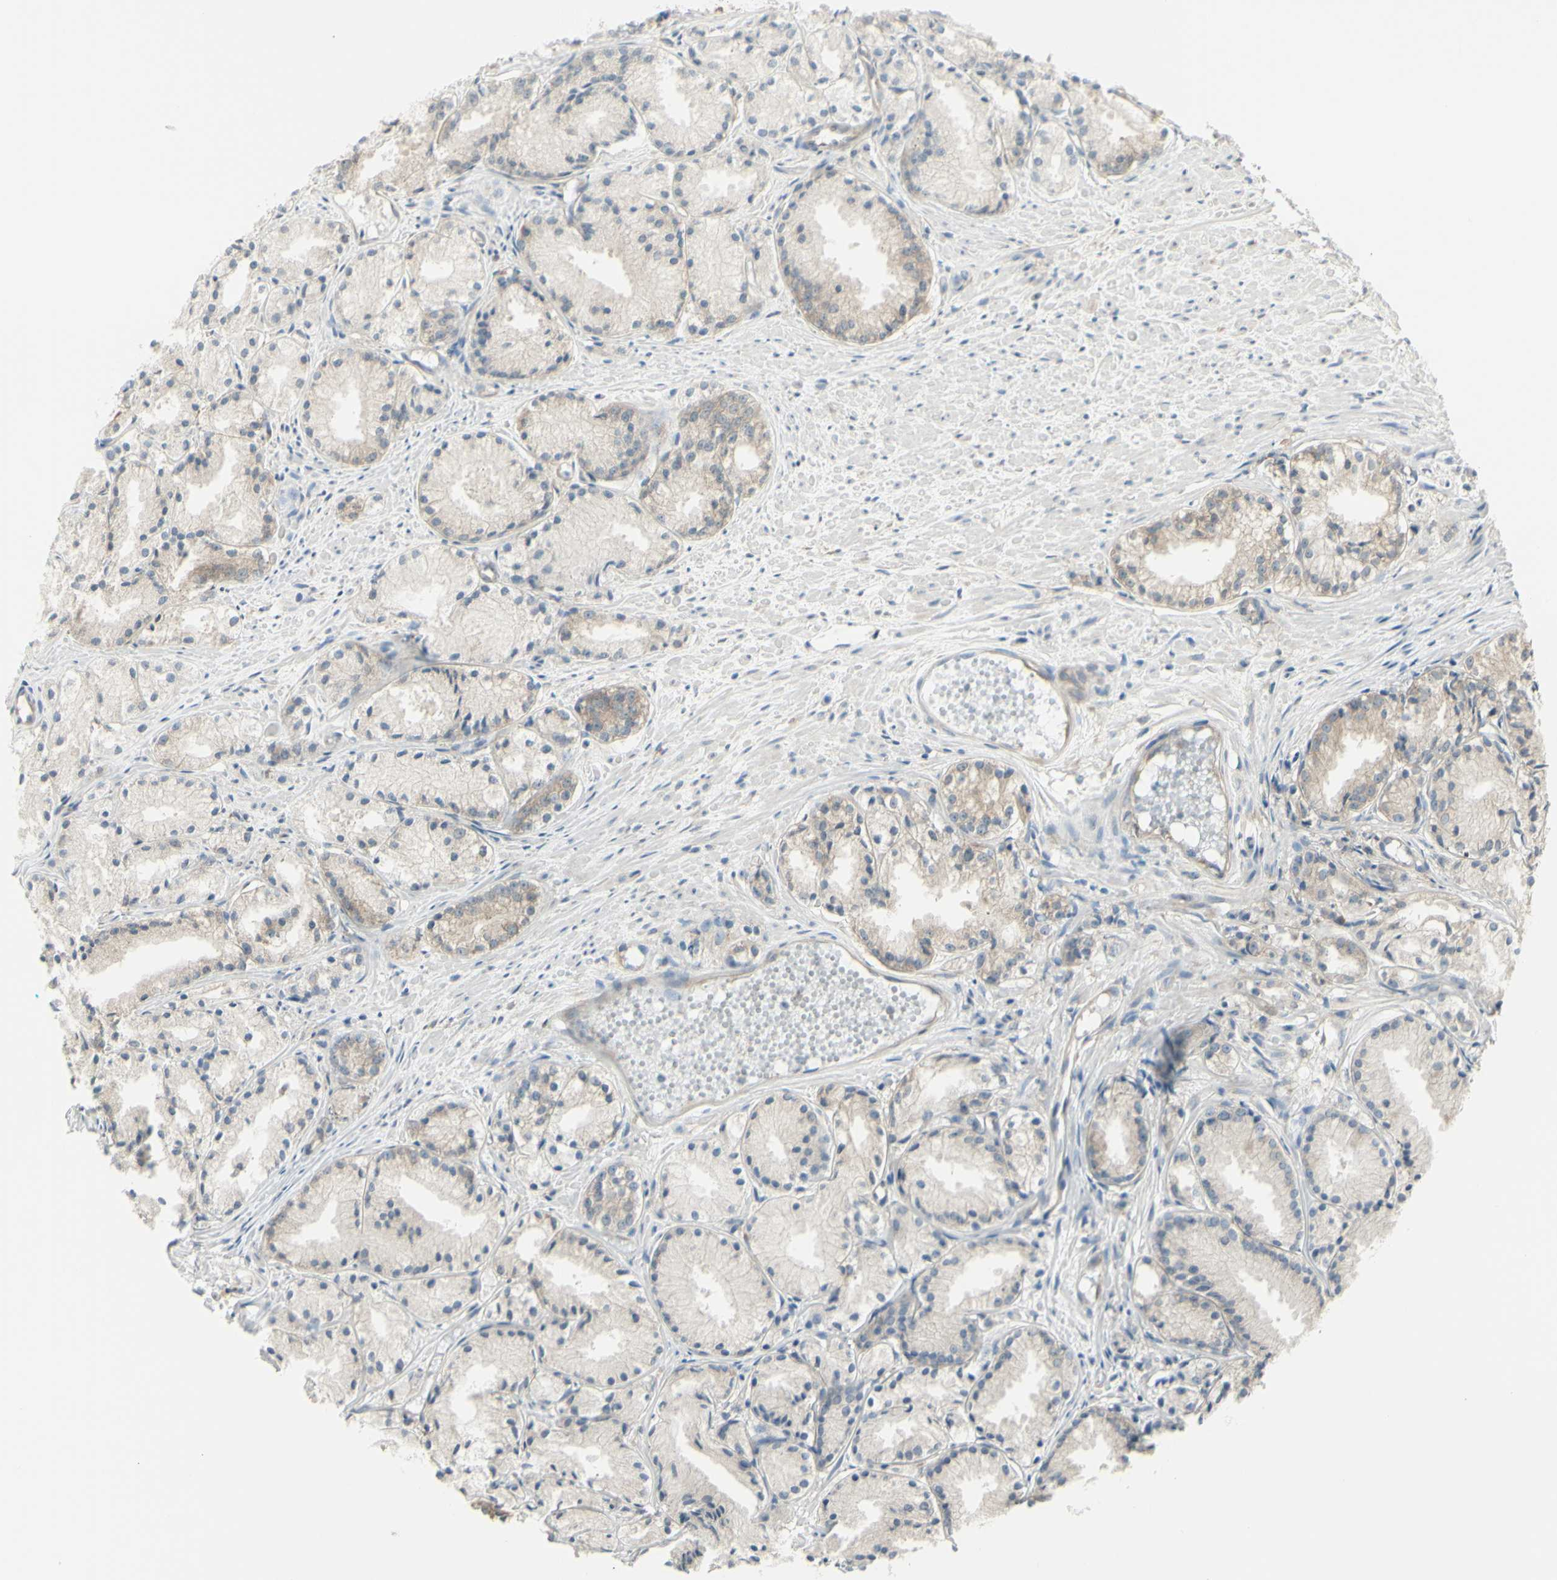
{"staining": {"intensity": "moderate", "quantity": "25%-75%", "location": "cytoplasmic/membranous"}, "tissue": "prostate cancer", "cell_type": "Tumor cells", "image_type": "cancer", "snomed": [{"axis": "morphology", "description": "Adenocarcinoma, Low grade"}, {"axis": "topography", "description": "Prostate"}], "caption": "This histopathology image shows prostate cancer stained with IHC to label a protein in brown. The cytoplasmic/membranous of tumor cells show moderate positivity for the protein. Nuclei are counter-stained blue.", "gene": "EEF1B2", "patient": {"sex": "male", "age": 72}}